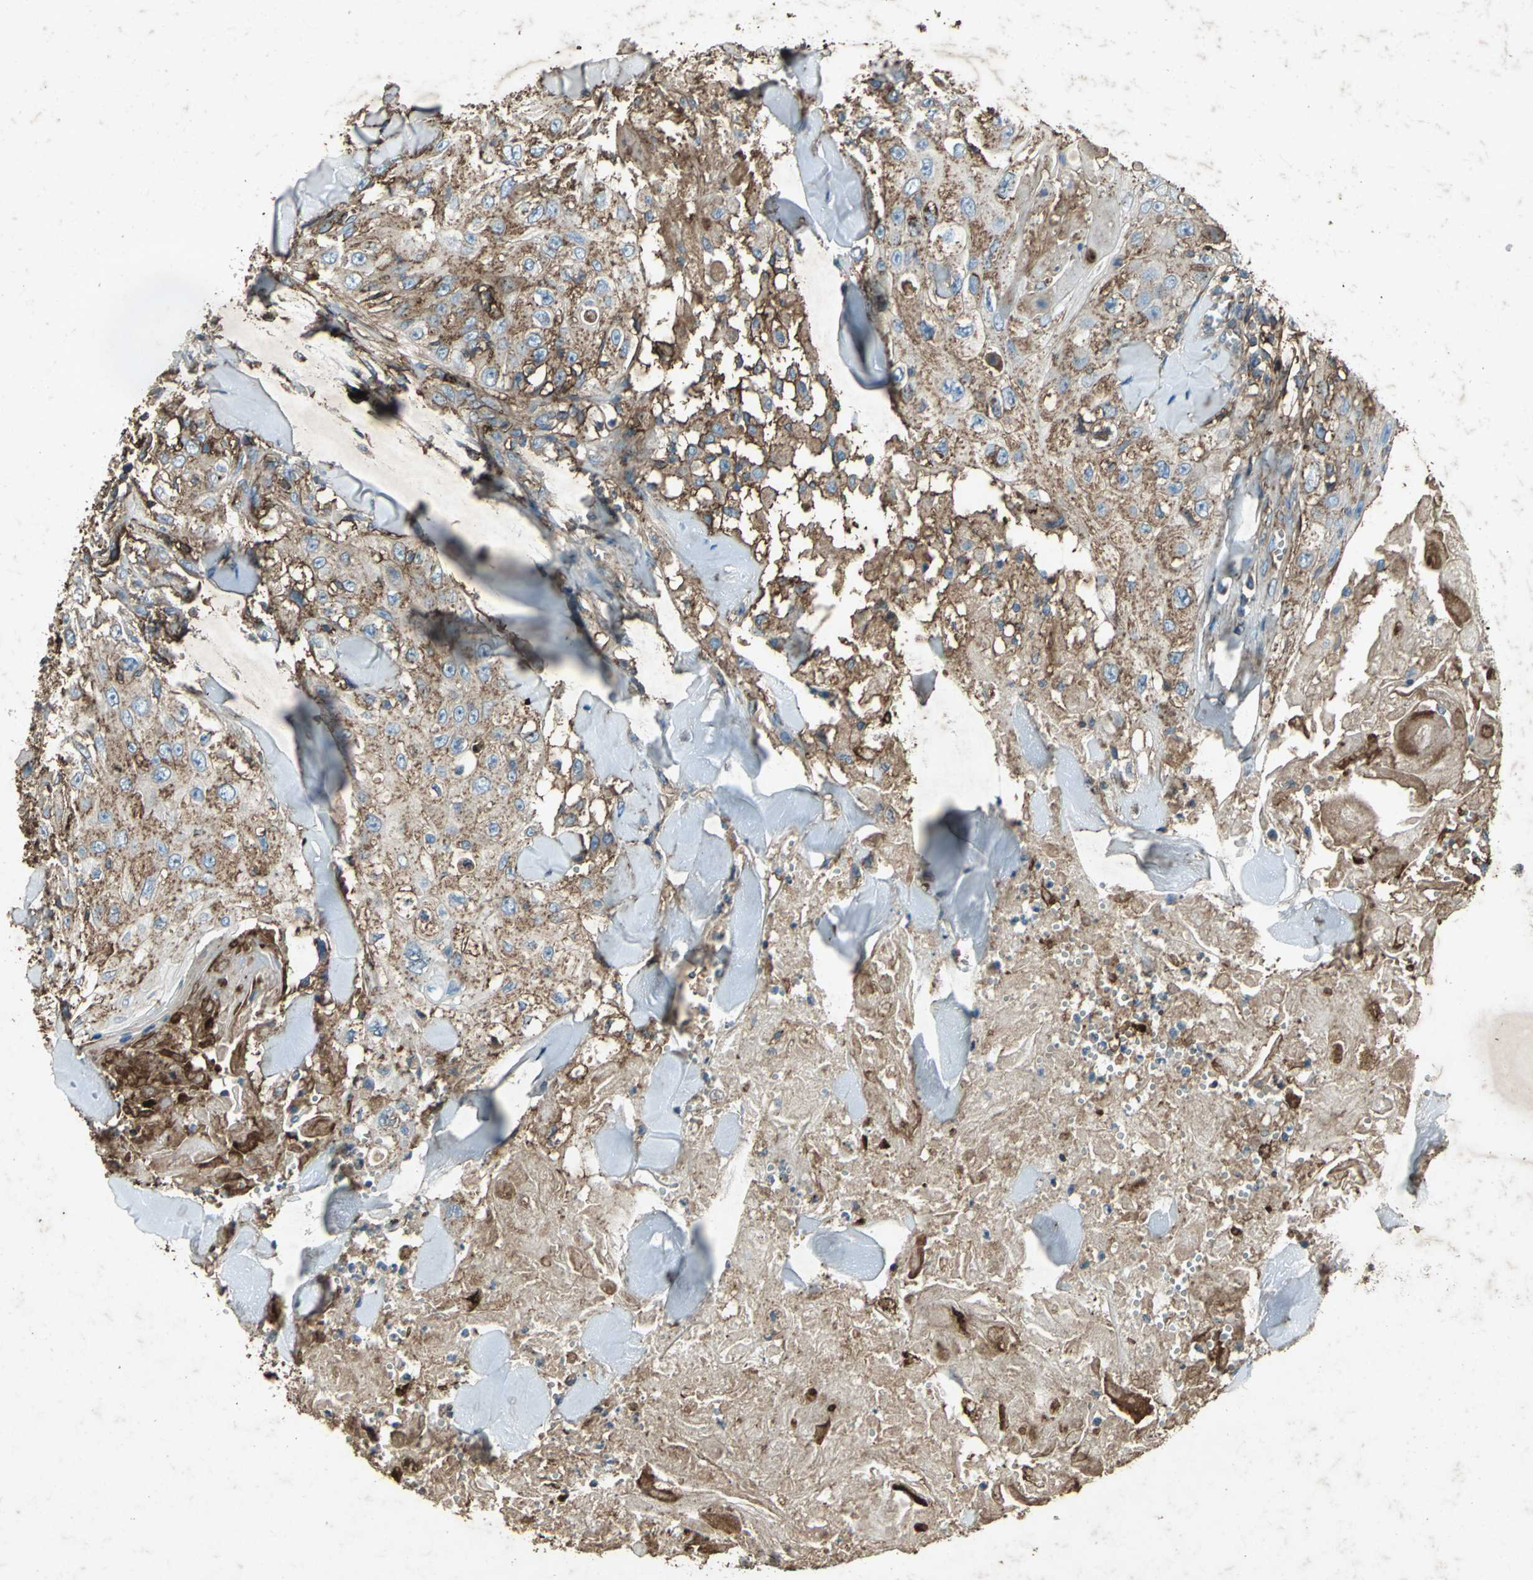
{"staining": {"intensity": "moderate", "quantity": ">75%", "location": "cytoplasmic/membranous"}, "tissue": "skin cancer", "cell_type": "Tumor cells", "image_type": "cancer", "snomed": [{"axis": "morphology", "description": "Squamous cell carcinoma, NOS"}, {"axis": "topography", "description": "Skin"}], "caption": "This histopathology image shows immunohistochemistry staining of human skin cancer (squamous cell carcinoma), with medium moderate cytoplasmic/membranous staining in approximately >75% of tumor cells.", "gene": "CCR6", "patient": {"sex": "male", "age": 86}}